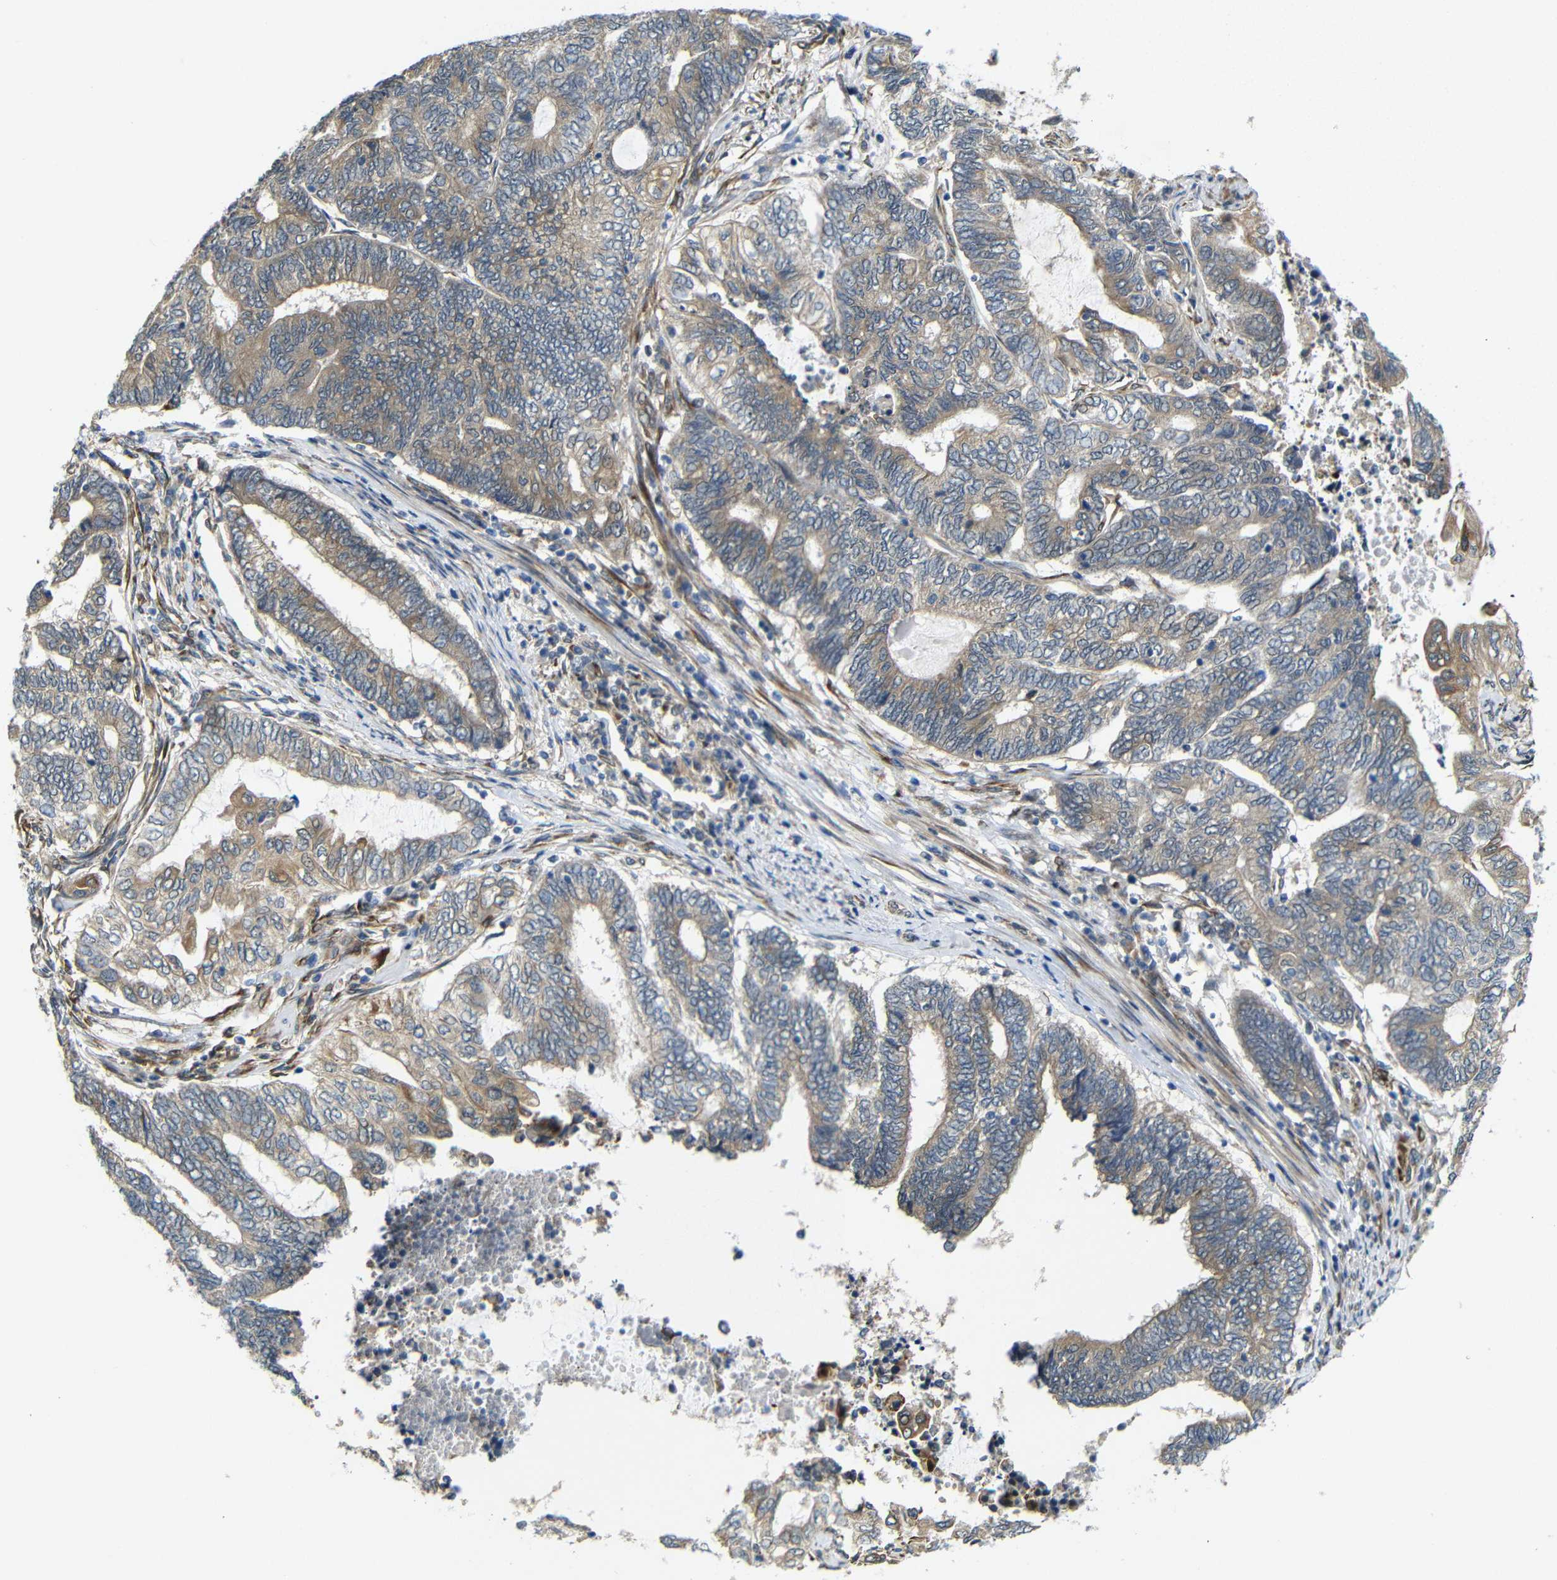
{"staining": {"intensity": "weak", "quantity": ">75%", "location": "cytoplasmic/membranous"}, "tissue": "endometrial cancer", "cell_type": "Tumor cells", "image_type": "cancer", "snomed": [{"axis": "morphology", "description": "Adenocarcinoma, NOS"}, {"axis": "topography", "description": "Uterus"}, {"axis": "topography", "description": "Endometrium"}], "caption": "Immunohistochemical staining of human adenocarcinoma (endometrial) reveals low levels of weak cytoplasmic/membranous staining in approximately >75% of tumor cells. Using DAB (brown) and hematoxylin (blue) stains, captured at high magnification using brightfield microscopy.", "gene": "P3H2", "patient": {"sex": "female", "age": 70}}